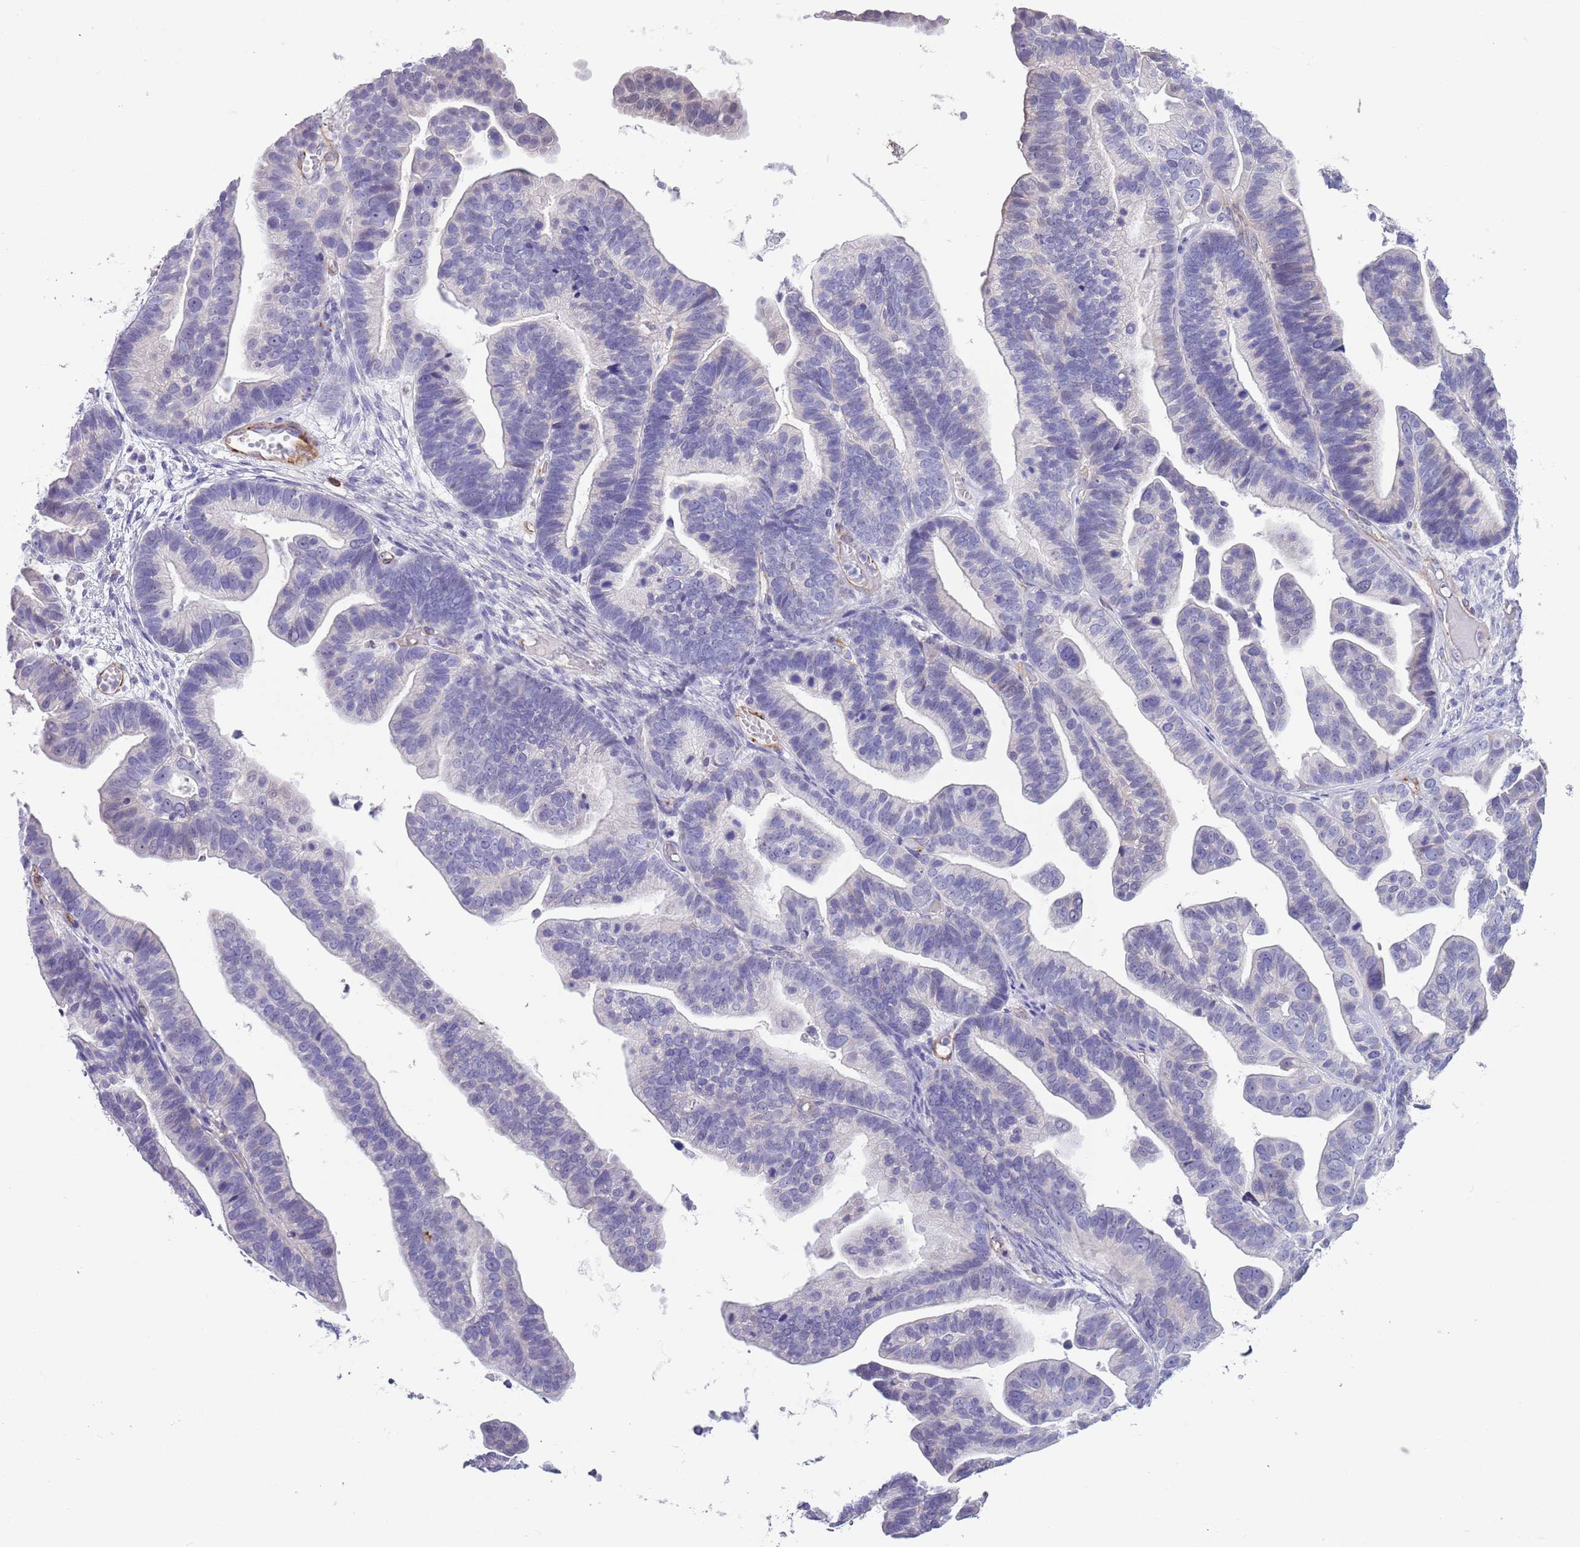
{"staining": {"intensity": "negative", "quantity": "none", "location": "none"}, "tissue": "ovarian cancer", "cell_type": "Tumor cells", "image_type": "cancer", "snomed": [{"axis": "morphology", "description": "Cystadenocarcinoma, serous, NOS"}, {"axis": "topography", "description": "Ovary"}], "caption": "IHC of human serous cystadenocarcinoma (ovarian) shows no positivity in tumor cells.", "gene": "TSGA13", "patient": {"sex": "female", "age": 56}}